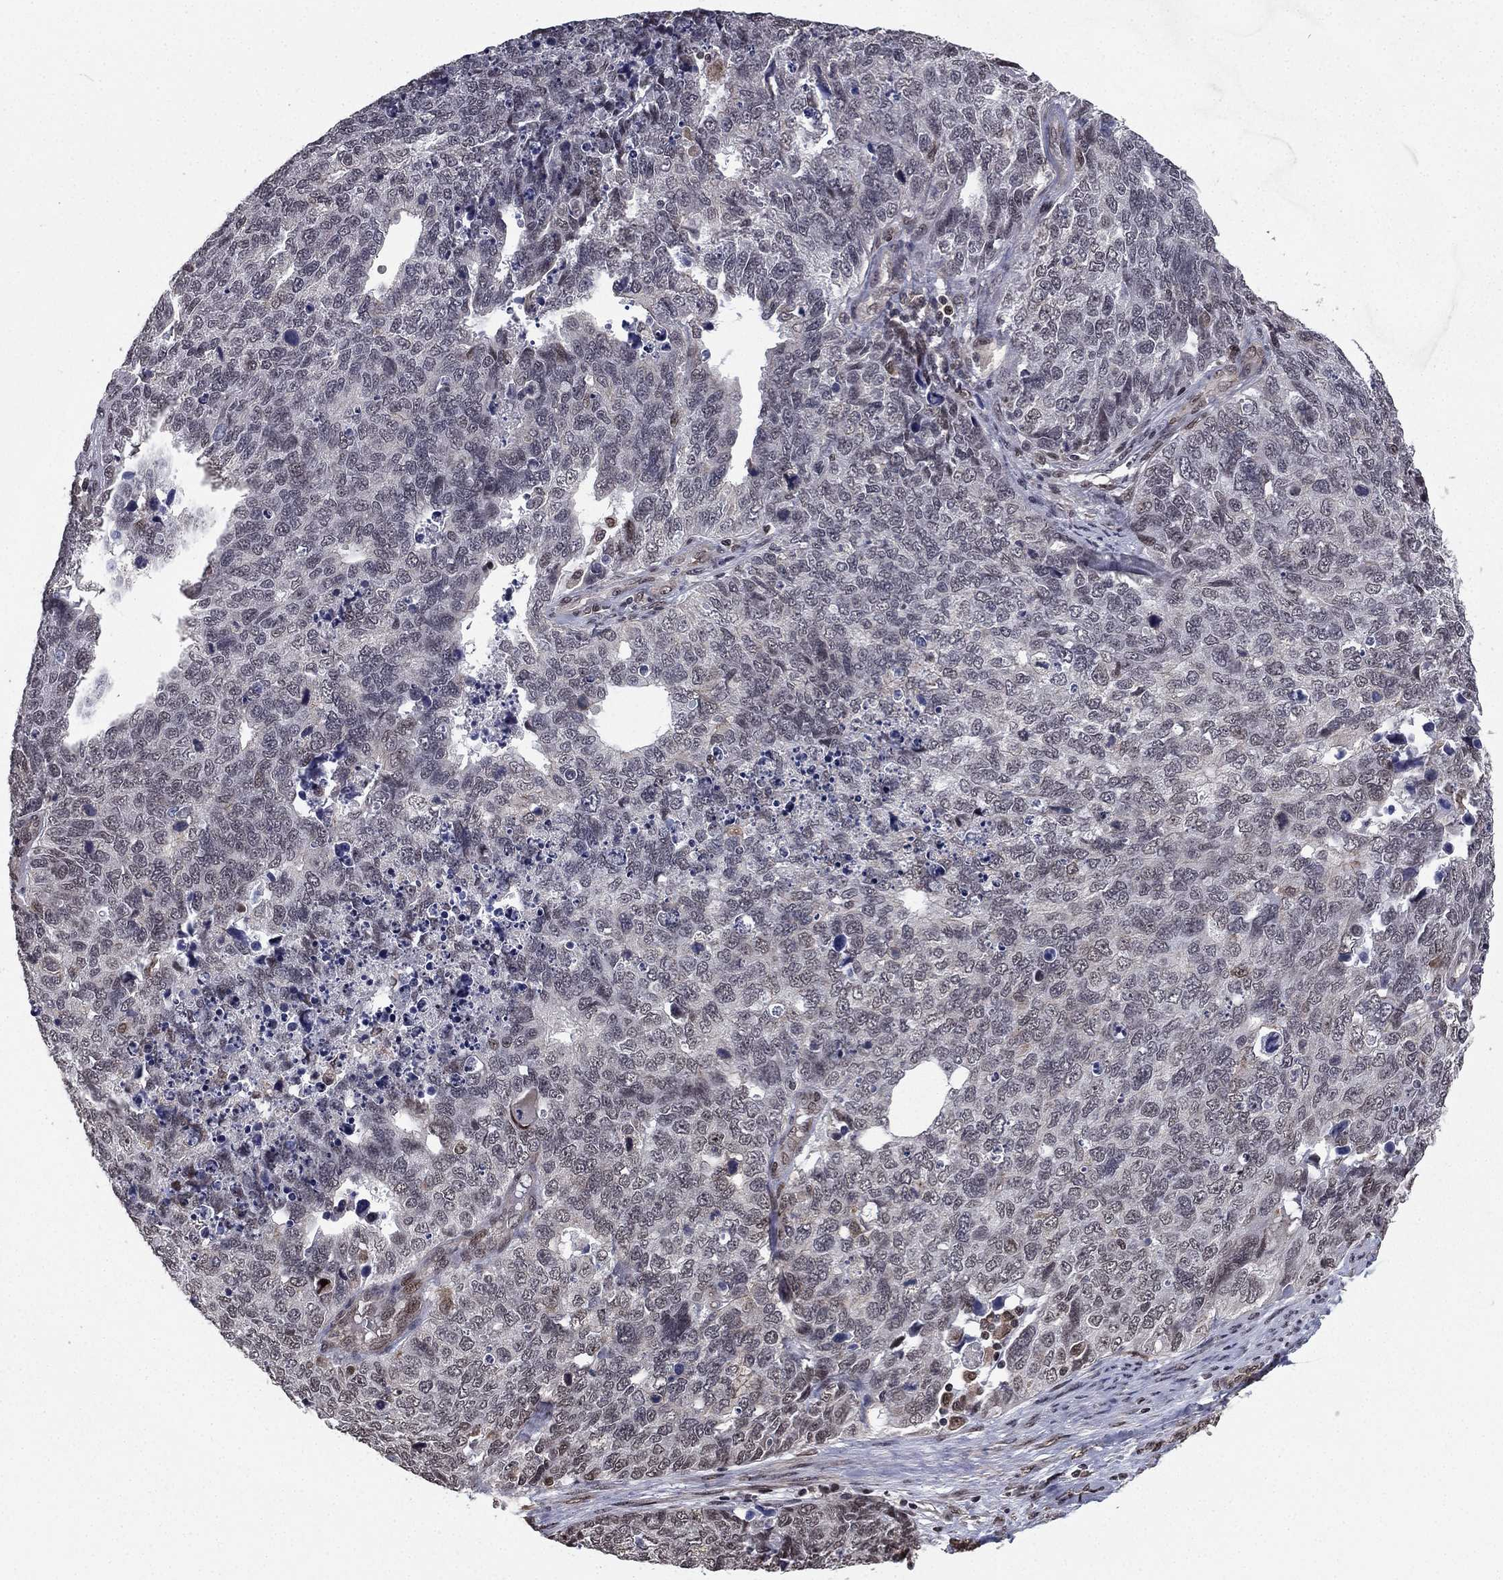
{"staining": {"intensity": "negative", "quantity": "none", "location": "none"}, "tissue": "cervical cancer", "cell_type": "Tumor cells", "image_type": "cancer", "snomed": [{"axis": "morphology", "description": "Squamous cell carcinoma, NOS"}, {"axis": "topography", "description": "Cervix"}], "caption": "Cervical cancer (squamous cell carcinoma) stained for a protein using immunohistochemistry demonstrates no positivity tumor cells.", "gene": "RARB", "patient": {"sex": "female", "age": 63}}